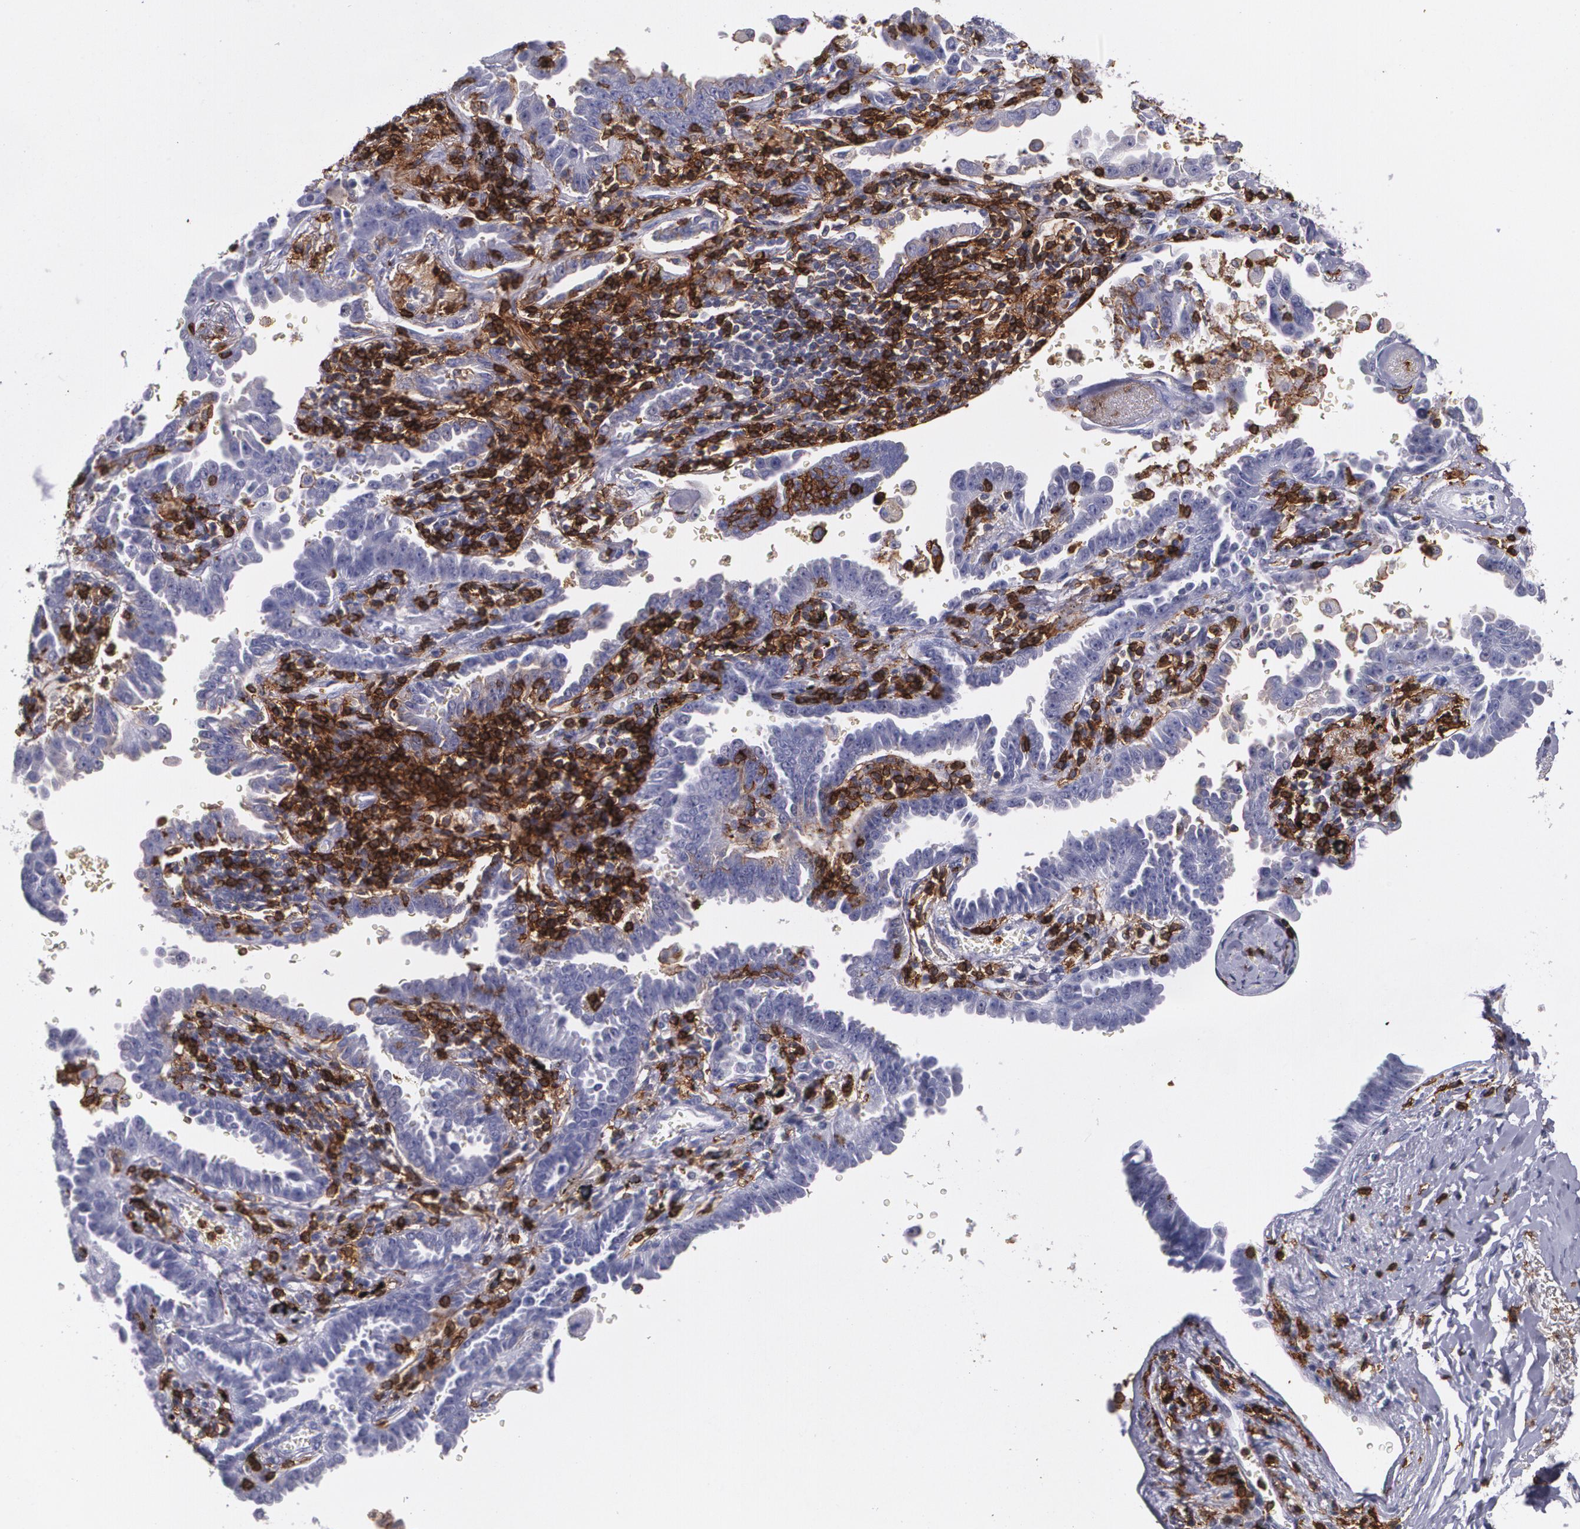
{"staining": {"intensity": "negative", "quantity": "none", "location": "none"}, "tissue": "lung cancer", "cell_type": "Tumor cells", "image_type": "cancer", "snomed": [{"axis": "morphology", "description": "Adenocarcinoma, NOS"}, {"axis": "topography", "description": "Lung"}], "caption": "Tumor cells are negative for protein expression in human adenocarcinoma (lung). (DAB IHC, high magnification).", "gene": "PTPRC", "patient": {"sex": "female", "age": 64}}